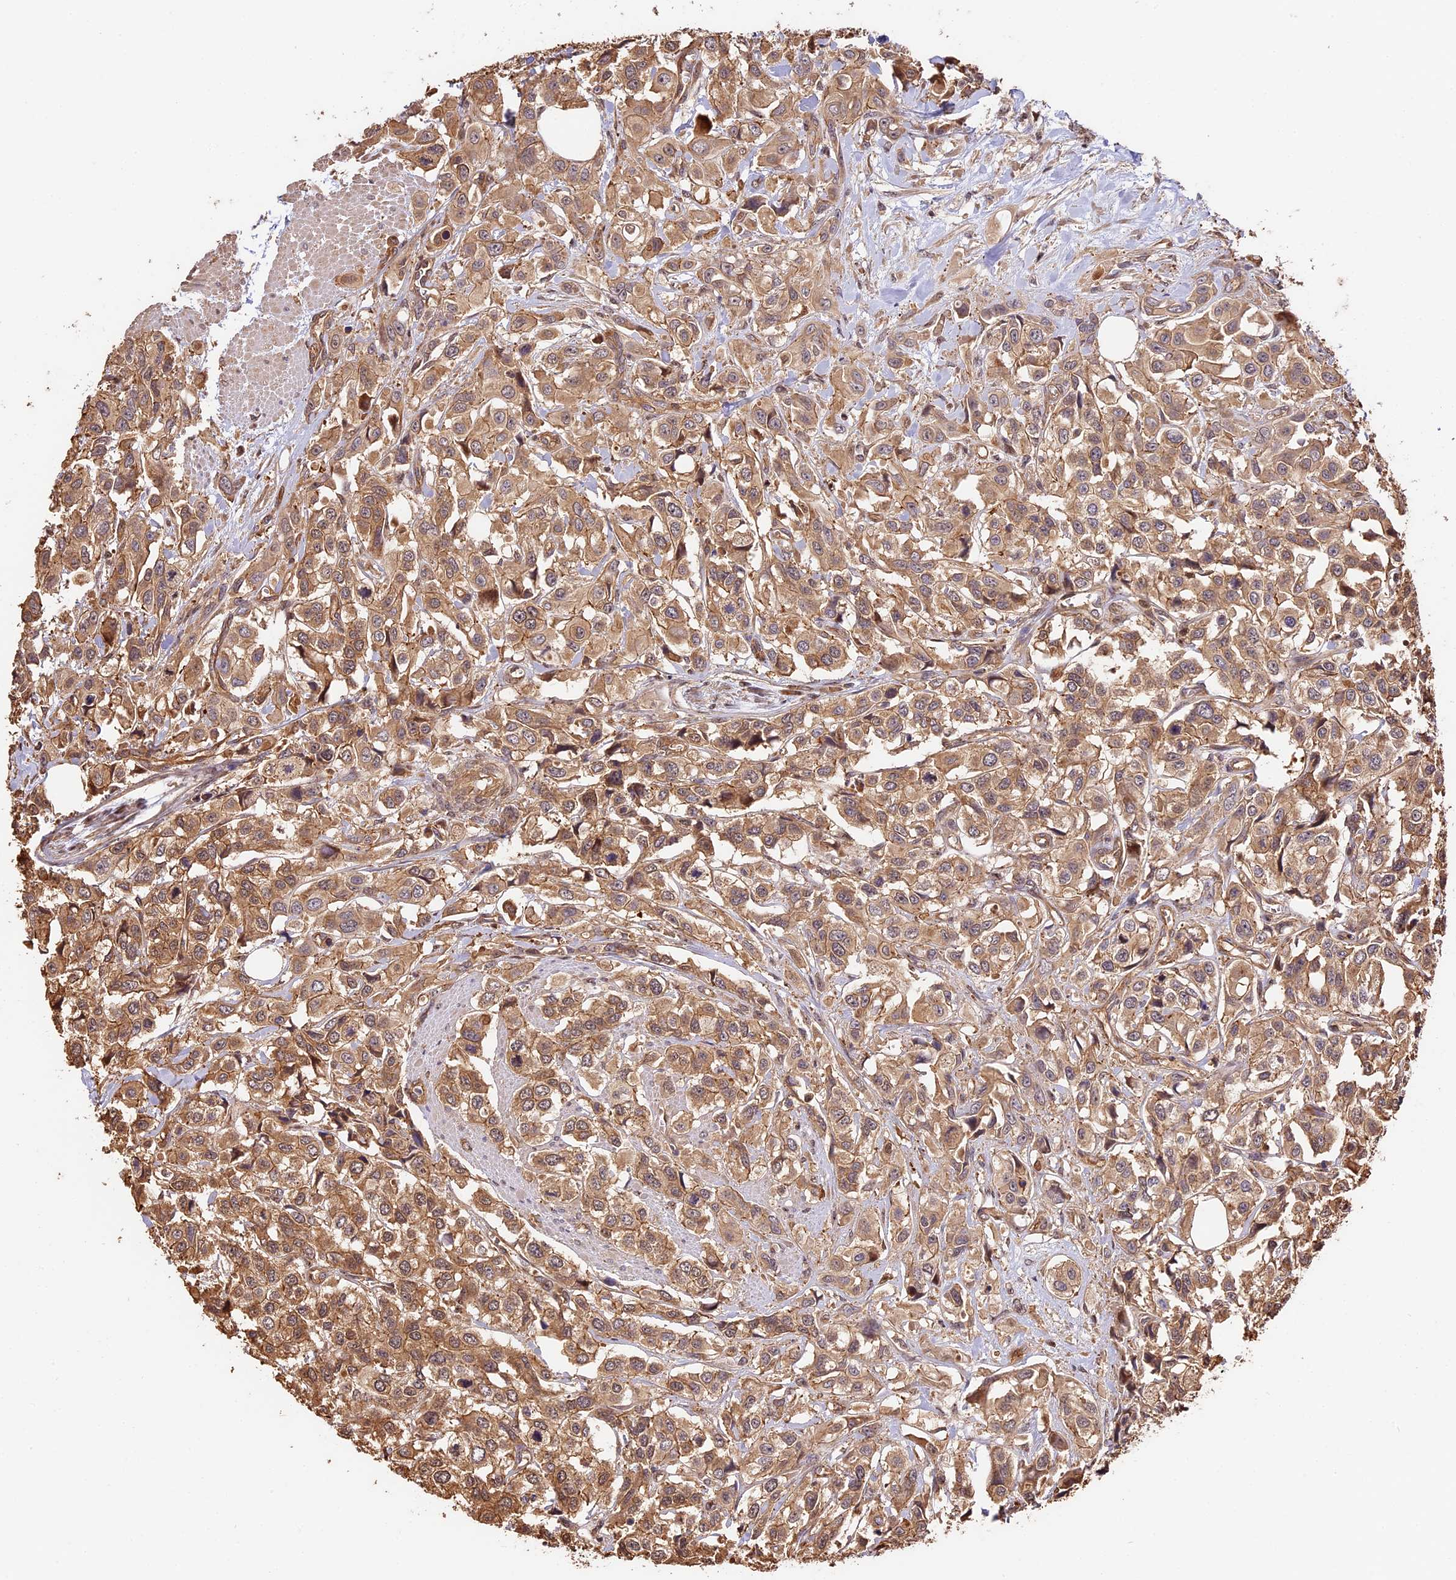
{"staining": {"intensity": "moderate", "quantity": ">75%", "location": "cytoplasmic/membranous"}, "tissue": "urothelial cancer", "cell_type": "Tumor cells", "image_type": "cancer", "snomed": [{"axis": "morphology", "description": "Urothelial carcinoma, High grade"}, {"axis": "topography", "description": "Urinary bladder"}], "caption": "High-grade urothelial carcinoma tissue exhibits moderate cytoplasmic/membranous positivity in about >75% of tumor cells (IHC, brightfield microscopy, high magnification).", "gene": "PPP1R37", "patient": {"sex": "male", "age": 67}}